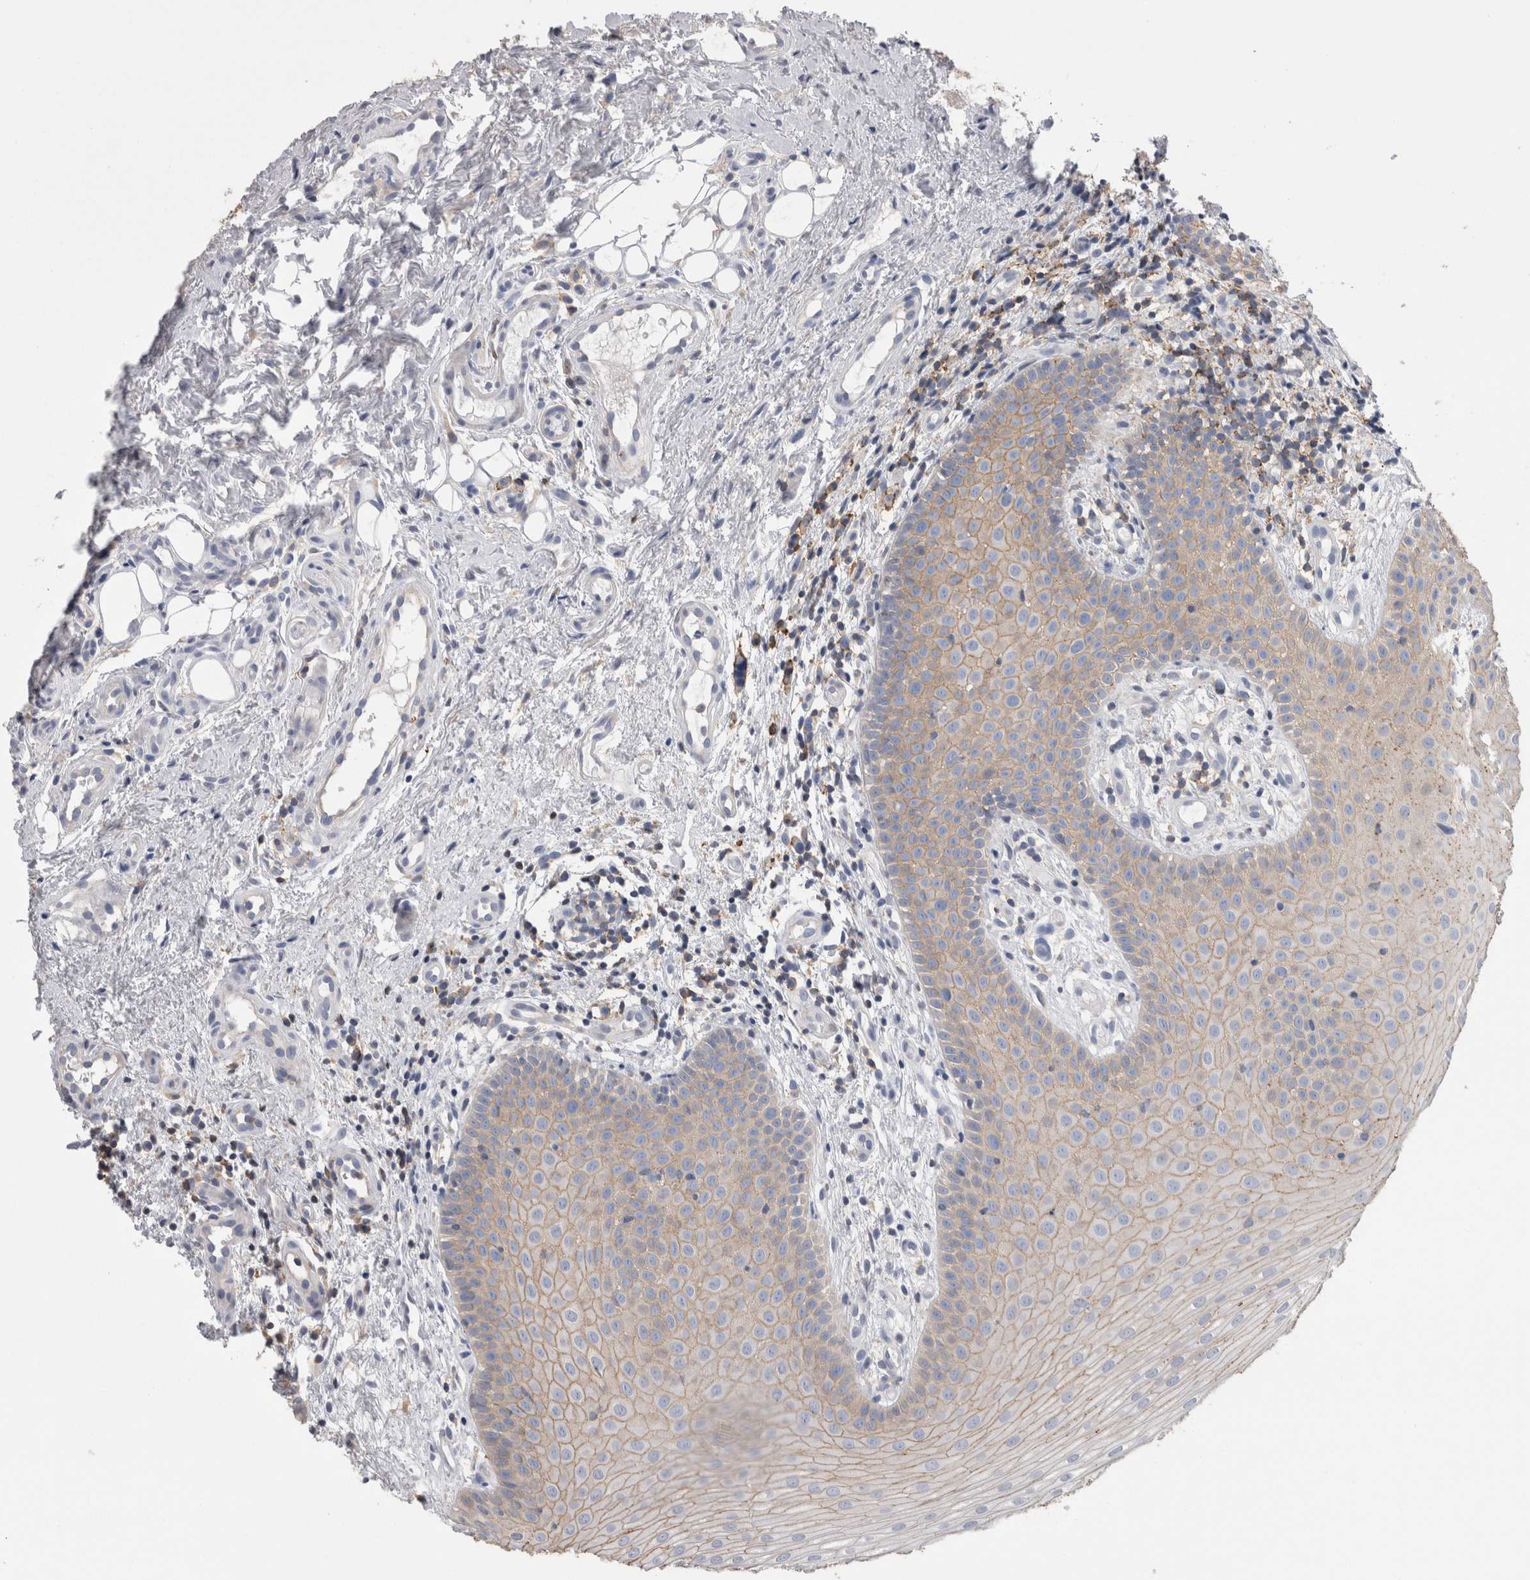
{"staining": {"intensity": "weak", "quantity": "25%-75%", "location": "cytoplasmic/membranous"}, "tissue": "oral mucosa", "cell_type": "Squamous epithelial cells", "image_type": "normal", "snomed": [{"axis": "morphology", "description": "Normal tissue, NOS"}, {"axis": "topography", "description": "Oral tissue"}], "caption": "Squamous epithelial cells exhibit low levels of weak cytoplasmic/membranous staining in approximately 25%-75% of cells in normal human oral mucosa. The staining is performed using DAB brown chromogen to label protein expression. The nuclei are counter-stained blue using hematoxylin.", "gene": "DCTN6", "patient": {"sex": "male", "age": 60}}